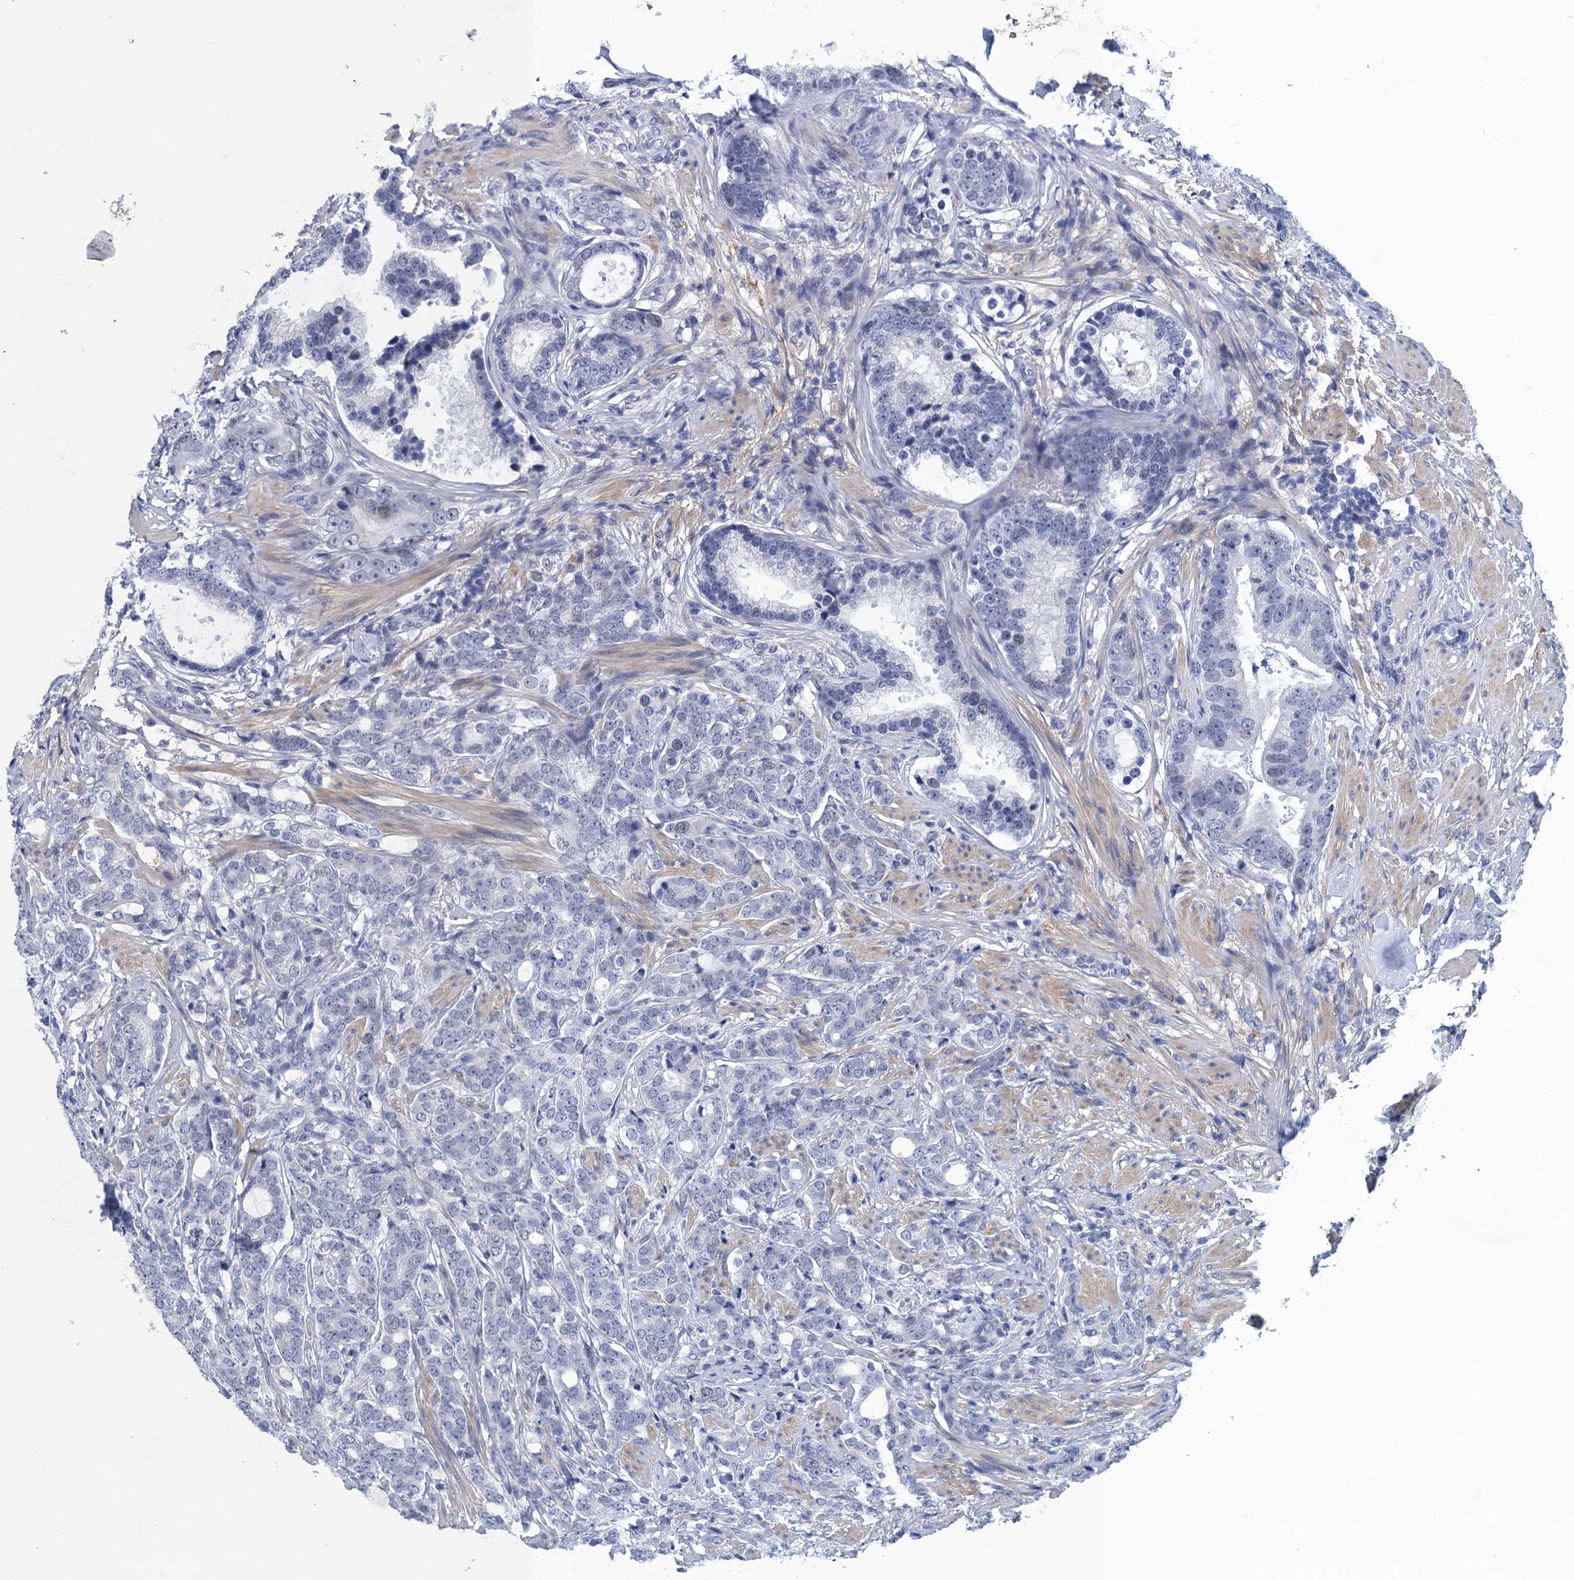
{"staining": {"intensity": "moderate", "quantity": "<25%", "location": "cytoplasmic/membranous"}, "tissue": "prostate cancer", "cell_type": "Tumor cells", "image_type": "cancer", "snomed": [{"axis": "morphology", "description": "Adenocarcinoma, Low grade"}, {"axis": "topography", "description": "Prostate"}], "caption": "Human prostate low-grade adenocarcinoma stained with a protein marker exhibits moderate staining in tumor cells.", "gene": "GINS3", "patient": {"sex": "male", "age": 71}}